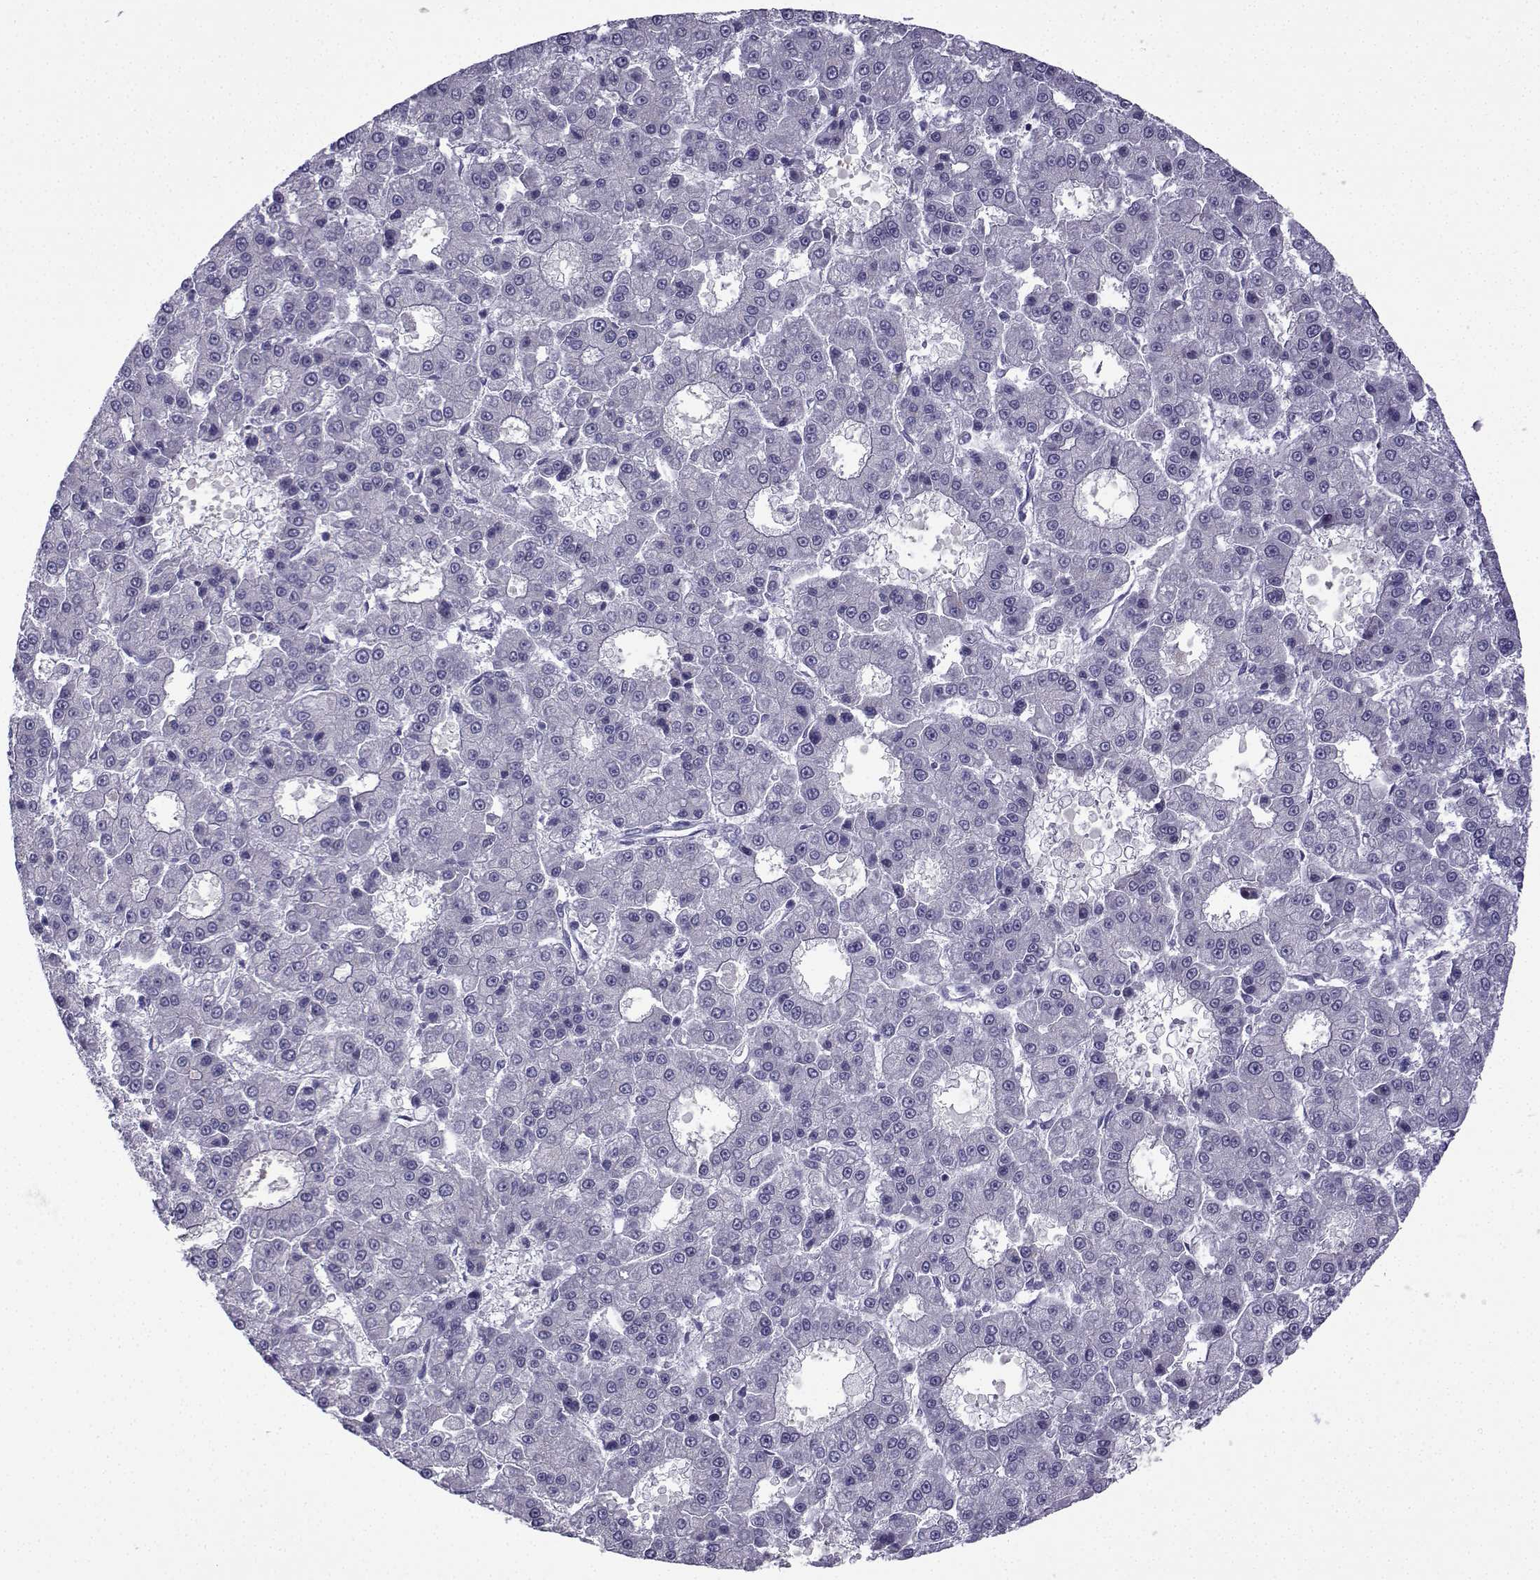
{"staining": {"intensity": "negative", "quantity": "none", "location": "none"}, "tissue": "liver cancer", "cell_type": "Tumor cells", "image_type": "cancer", "snomed": [{"axis": "morphology", "description": "Carcinoma, Hepatocellular, NOS"}, {"axis": "topography", "description": "Liver"}], "caption": "Tumor cells show no significant protein staining in hepatocellular carcinoma (liver).", "gene": "SPACA7", "patient": {"sex": "male", "age": 70}}